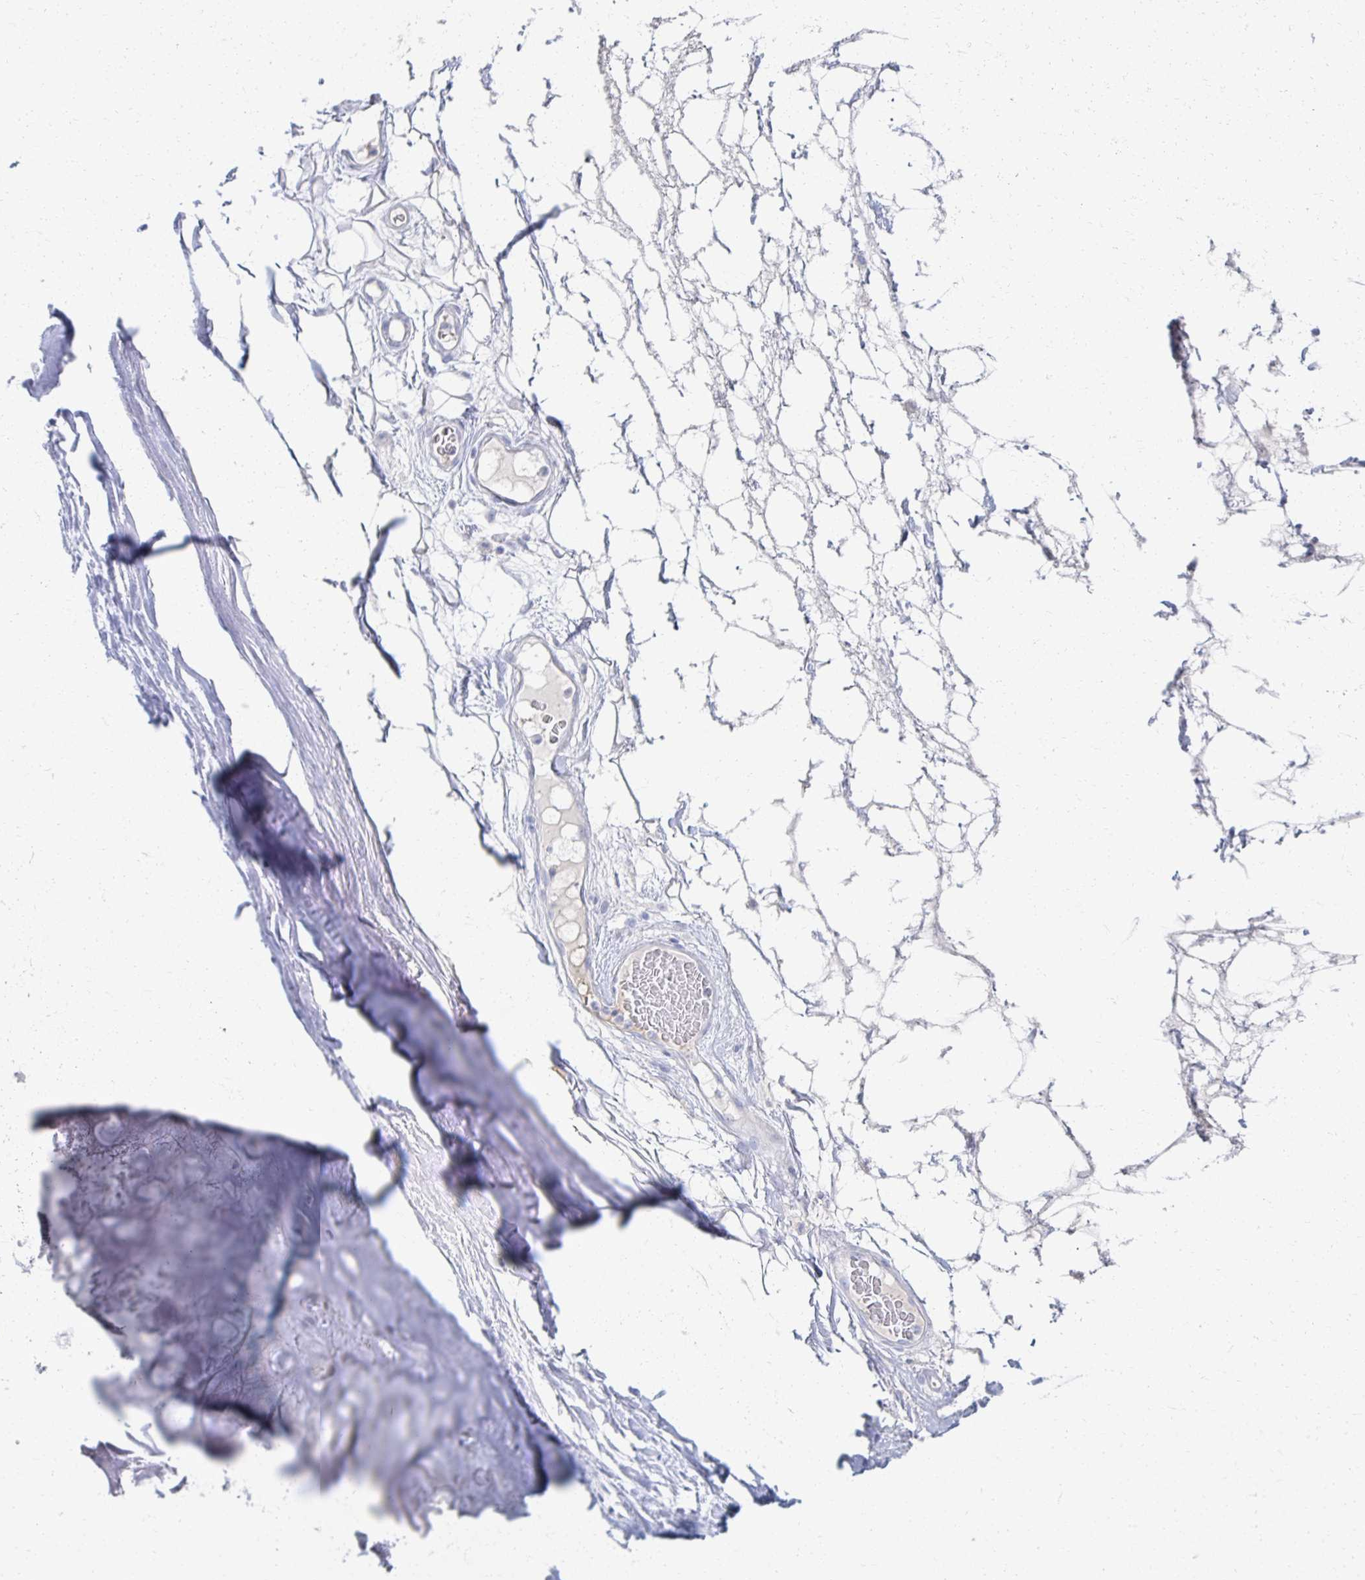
{"staining": {"intensity": "negative", "quantity": "none", "location": "none"}, "tissue": "adipose tissue", "cell_type": "Adipocytes", "image_type": "normal", "snomed": [{"axis": "morphology", "description": "Normal tissue, NOS"}, {"axis": "topography", "description": "Lymph node"}, {"axis": "topography", "description": "Cartilage tissue"}, {"axis": "topography", "description": "Nasopharynx"}], "caption": "DAB immunohistochemical staining of benign human adipose tissue displays no significant staining in adipocytes. (DAB IHC, high magnification).", "gene": "PRR20A", "patient": {"sex": "male", "age": 63}}